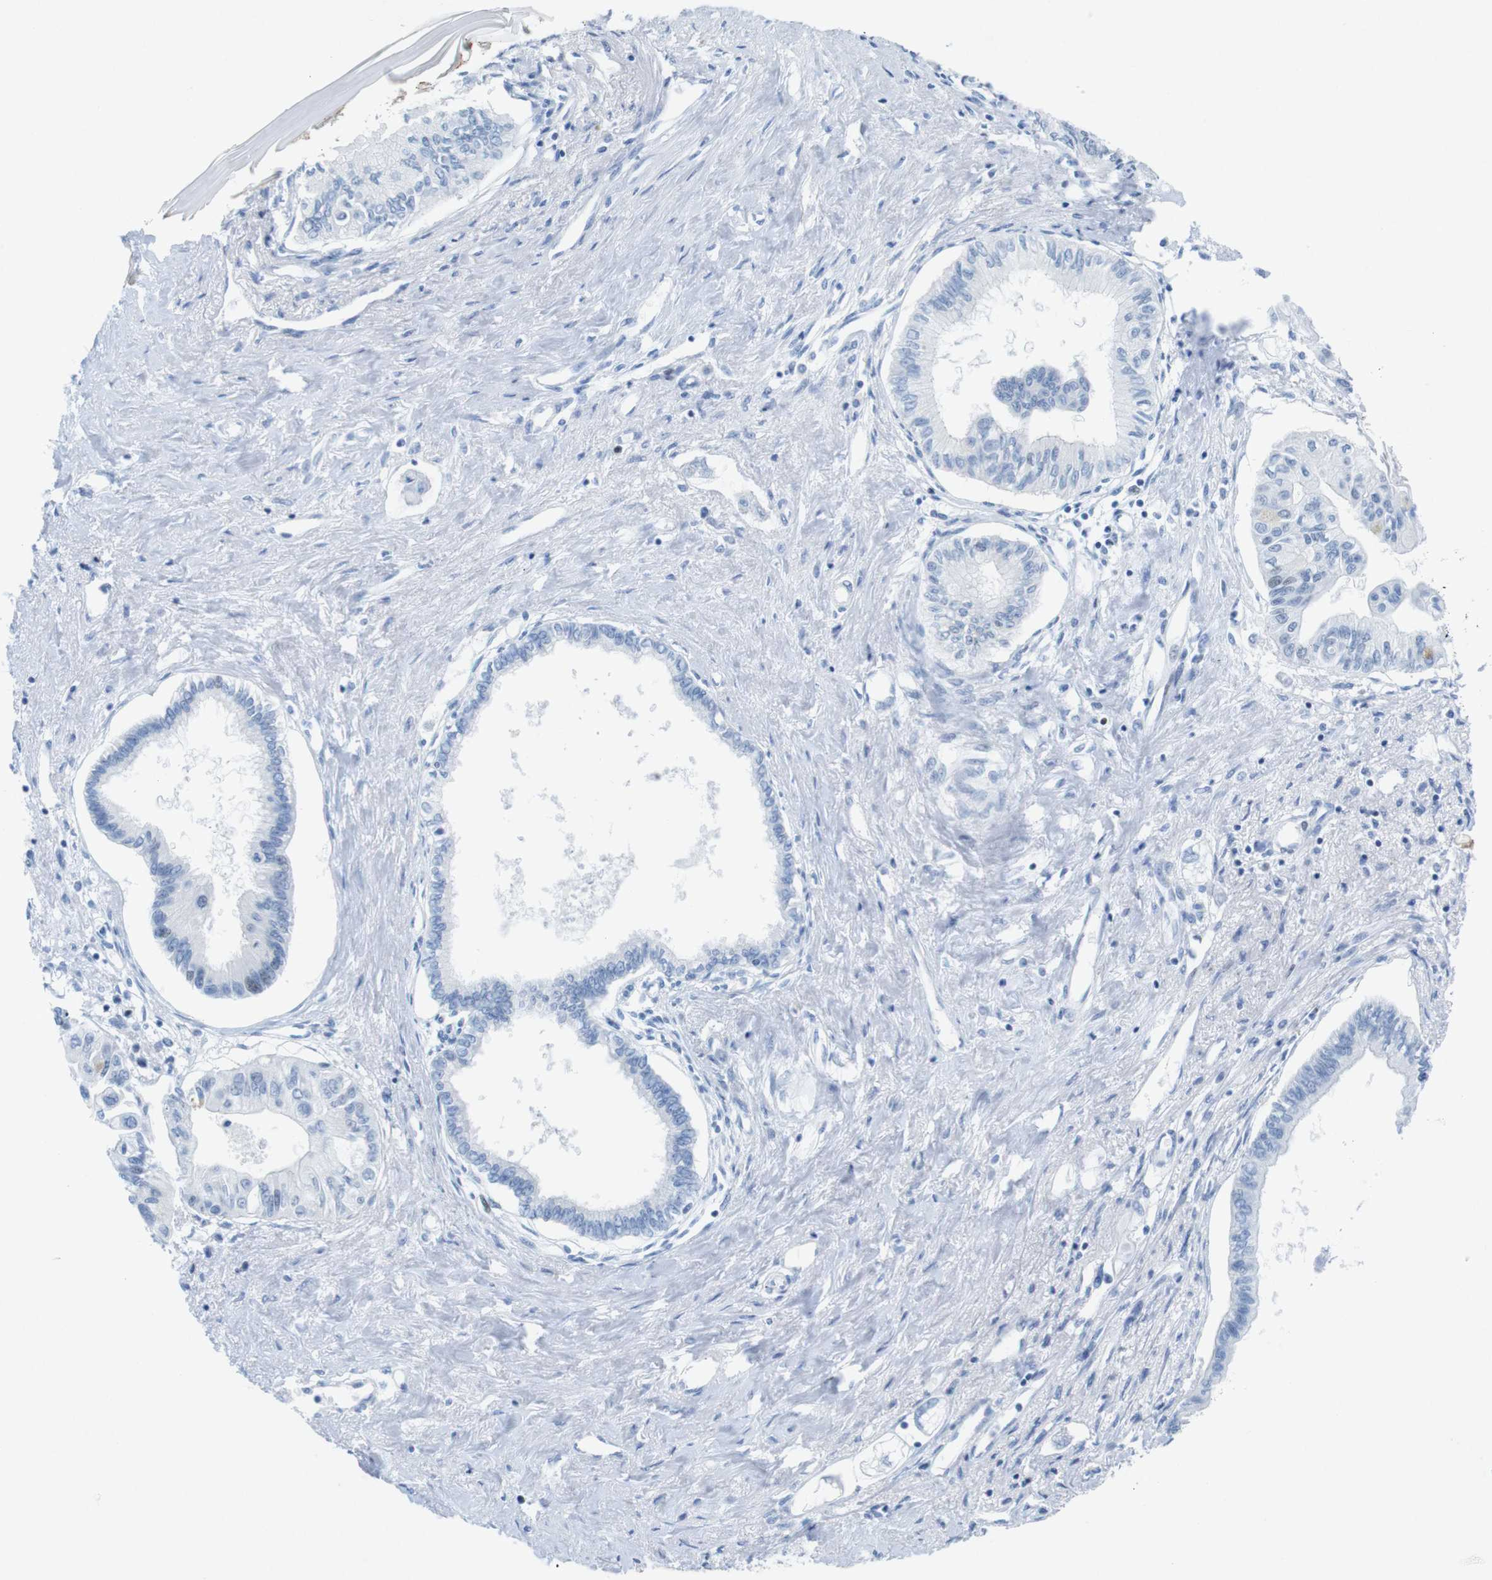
{"staining": {"intensity": "negative", "quantity": "none", "location": "none"}, "tissue": "pancreatic cancer", "cell_type": "Tumor cells", "image_type": "cancer", "snomed": [{"axis": "morphology", "description": "Adenocarcinoma, NOS"}, {"axis": "topography", "description": "Pancreas"}], "caption": "The histopathology image reveals no significant staining in tumor cells of pancreatic cancer (adenocarcinoma).", "gene": "CHAF1A", "patient": {"sex": "female", "age": 77}}